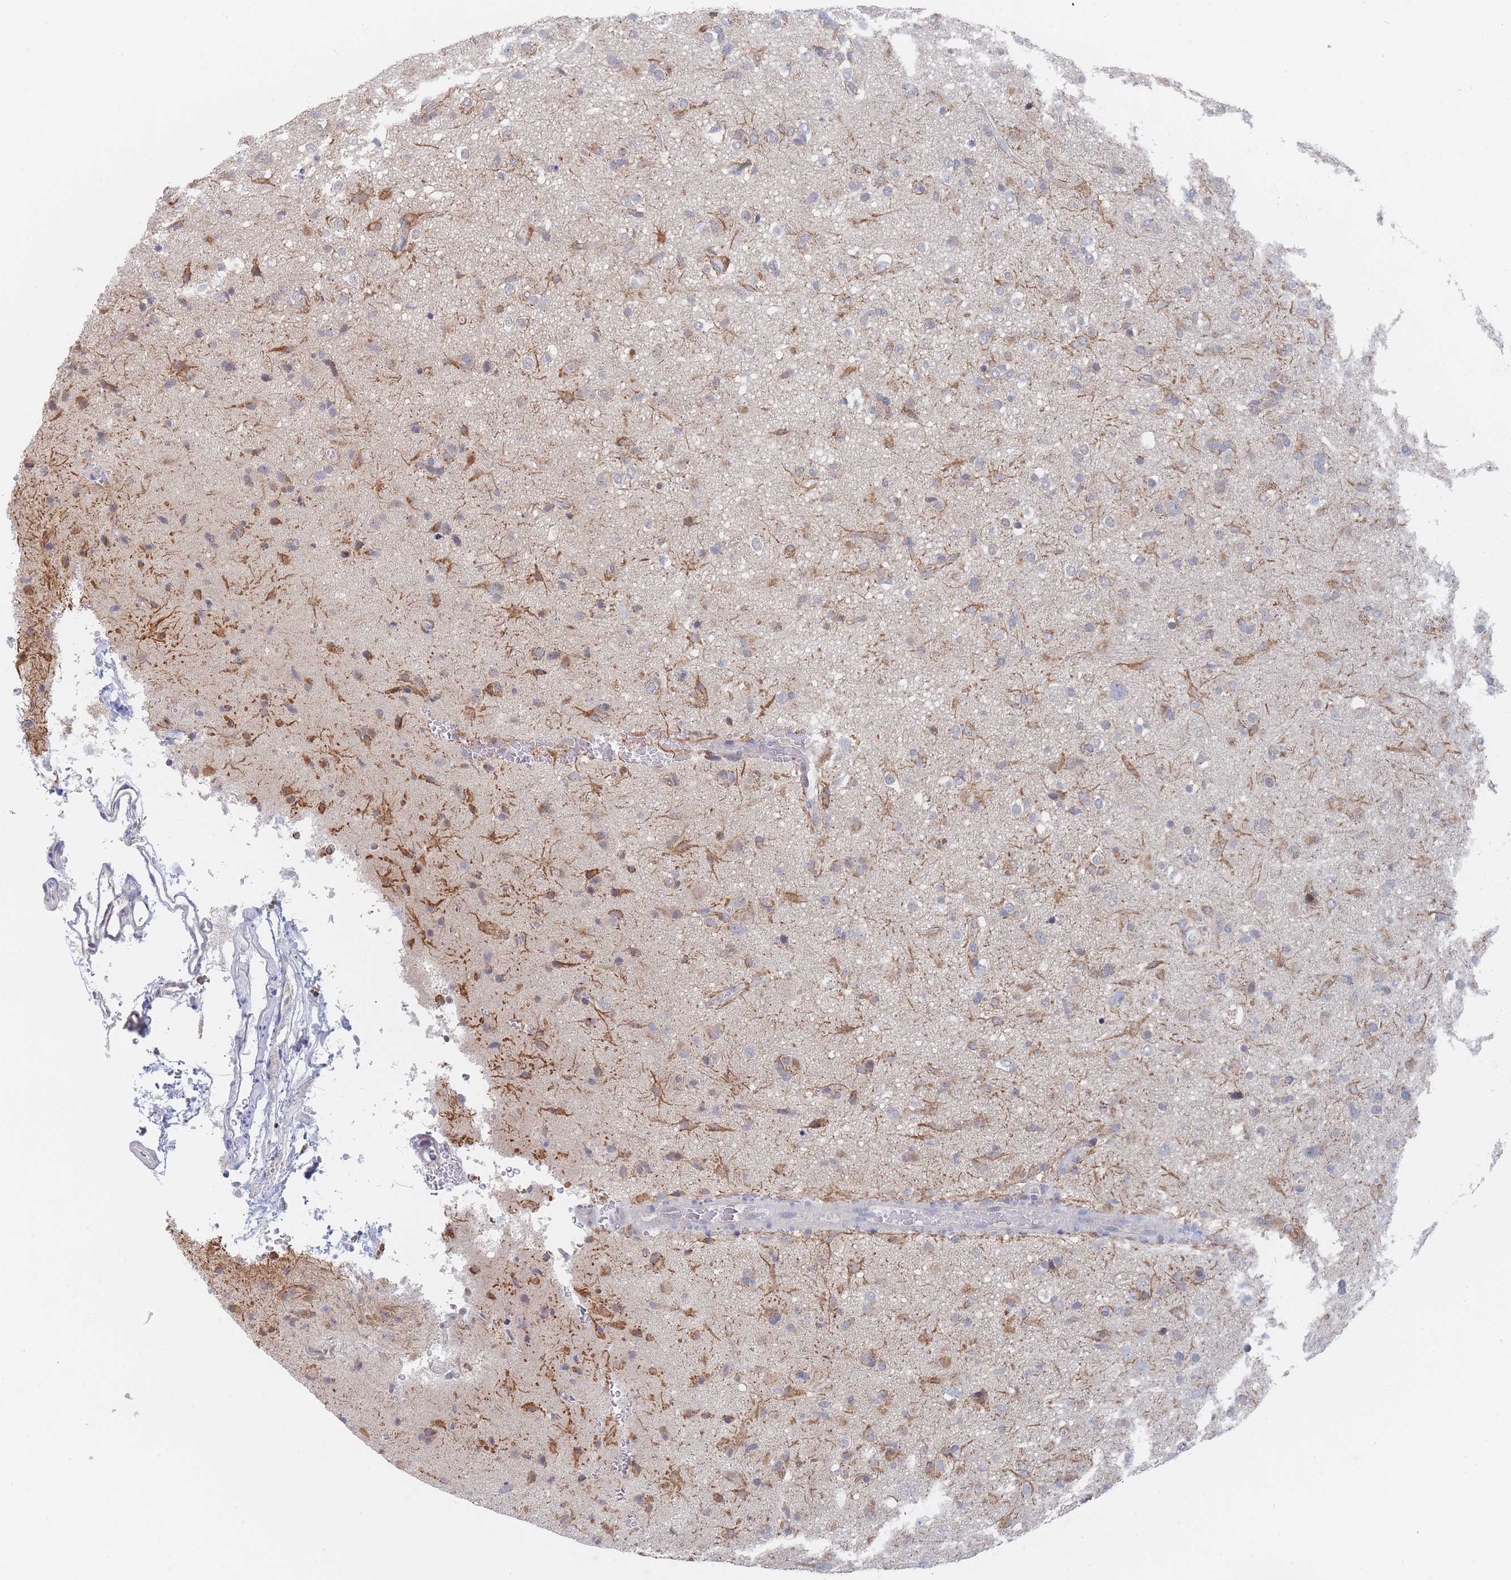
{"staining": {"intensity": "moderate", "quantity": "<25%", "location": "cytoplasmic/membranous"}, "tissue": "glioma", "cell_type": "Tumor cells", "image_type": "cancer", "snomed": [{"axis": "morphology", "description": "Glioma, malignant, Low grade"}, {"axis": "topography", "description": "Brain"}], "caption": "Brown immunohistochemical staining in glioma reveals moderate cytoplasmic/membranous expression in about <25% of tumor cells.", "gene": "PPP6C", "patient": {"sex": "male", "age": 65}}